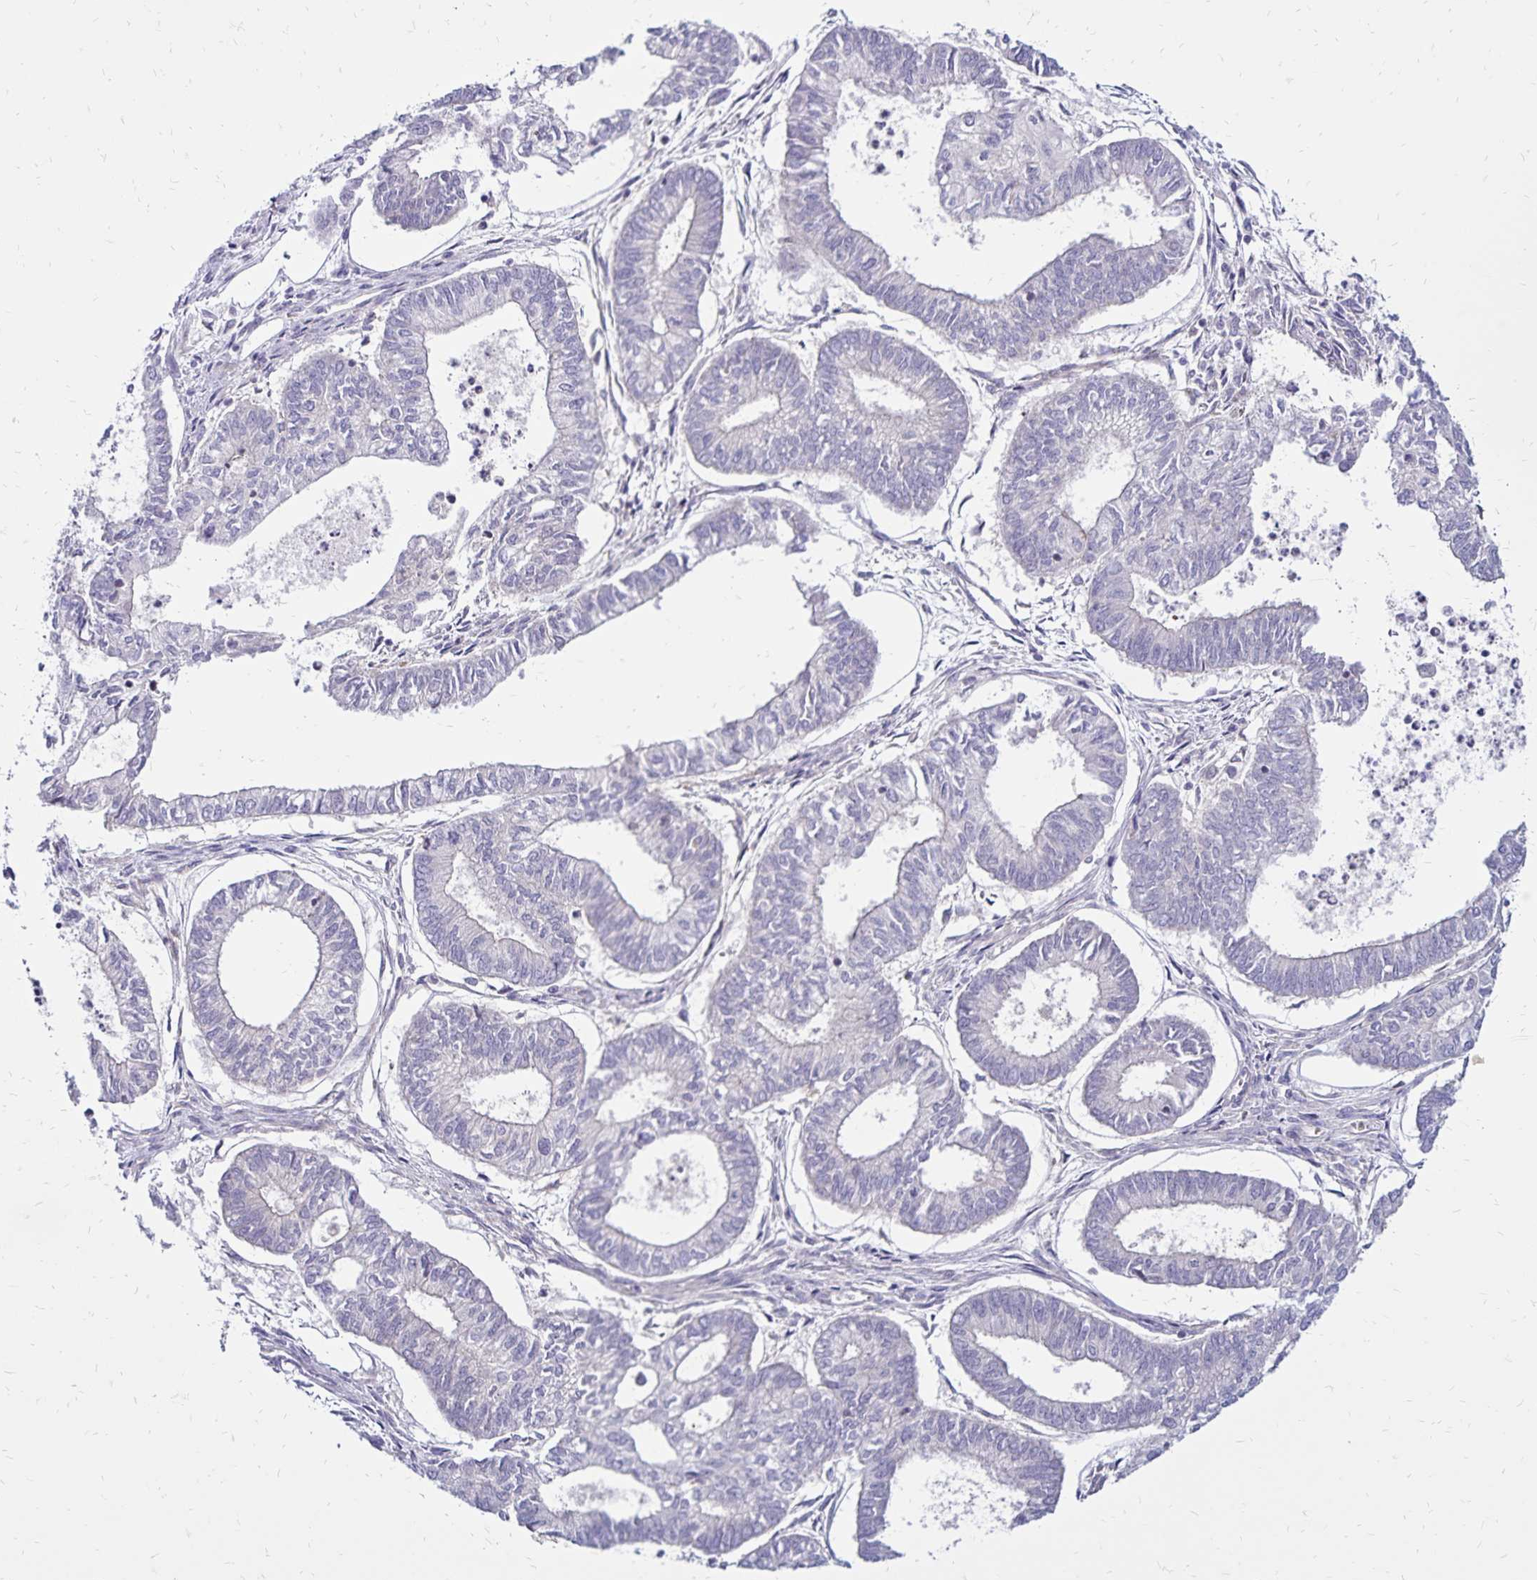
{"staining": {"intensity": "negative", "quantity": "none", "location": "none"}, "tissue": "ovarian cancer", "cell_type": "Tumor cells", "image_type": "cancer", "snomed": [{"axis": "morphology", "description": "Carcinoma, endometroid"}, {"axis": "topography", "description": "Ovary"}], "caption": "Ovarian cancer (endometroid carcinoma) was stained to show a protein in brown. There is no significant positivity in tumor cells.", "gene": "FSD1", "patient": {"sex": "female", "age": 64}}